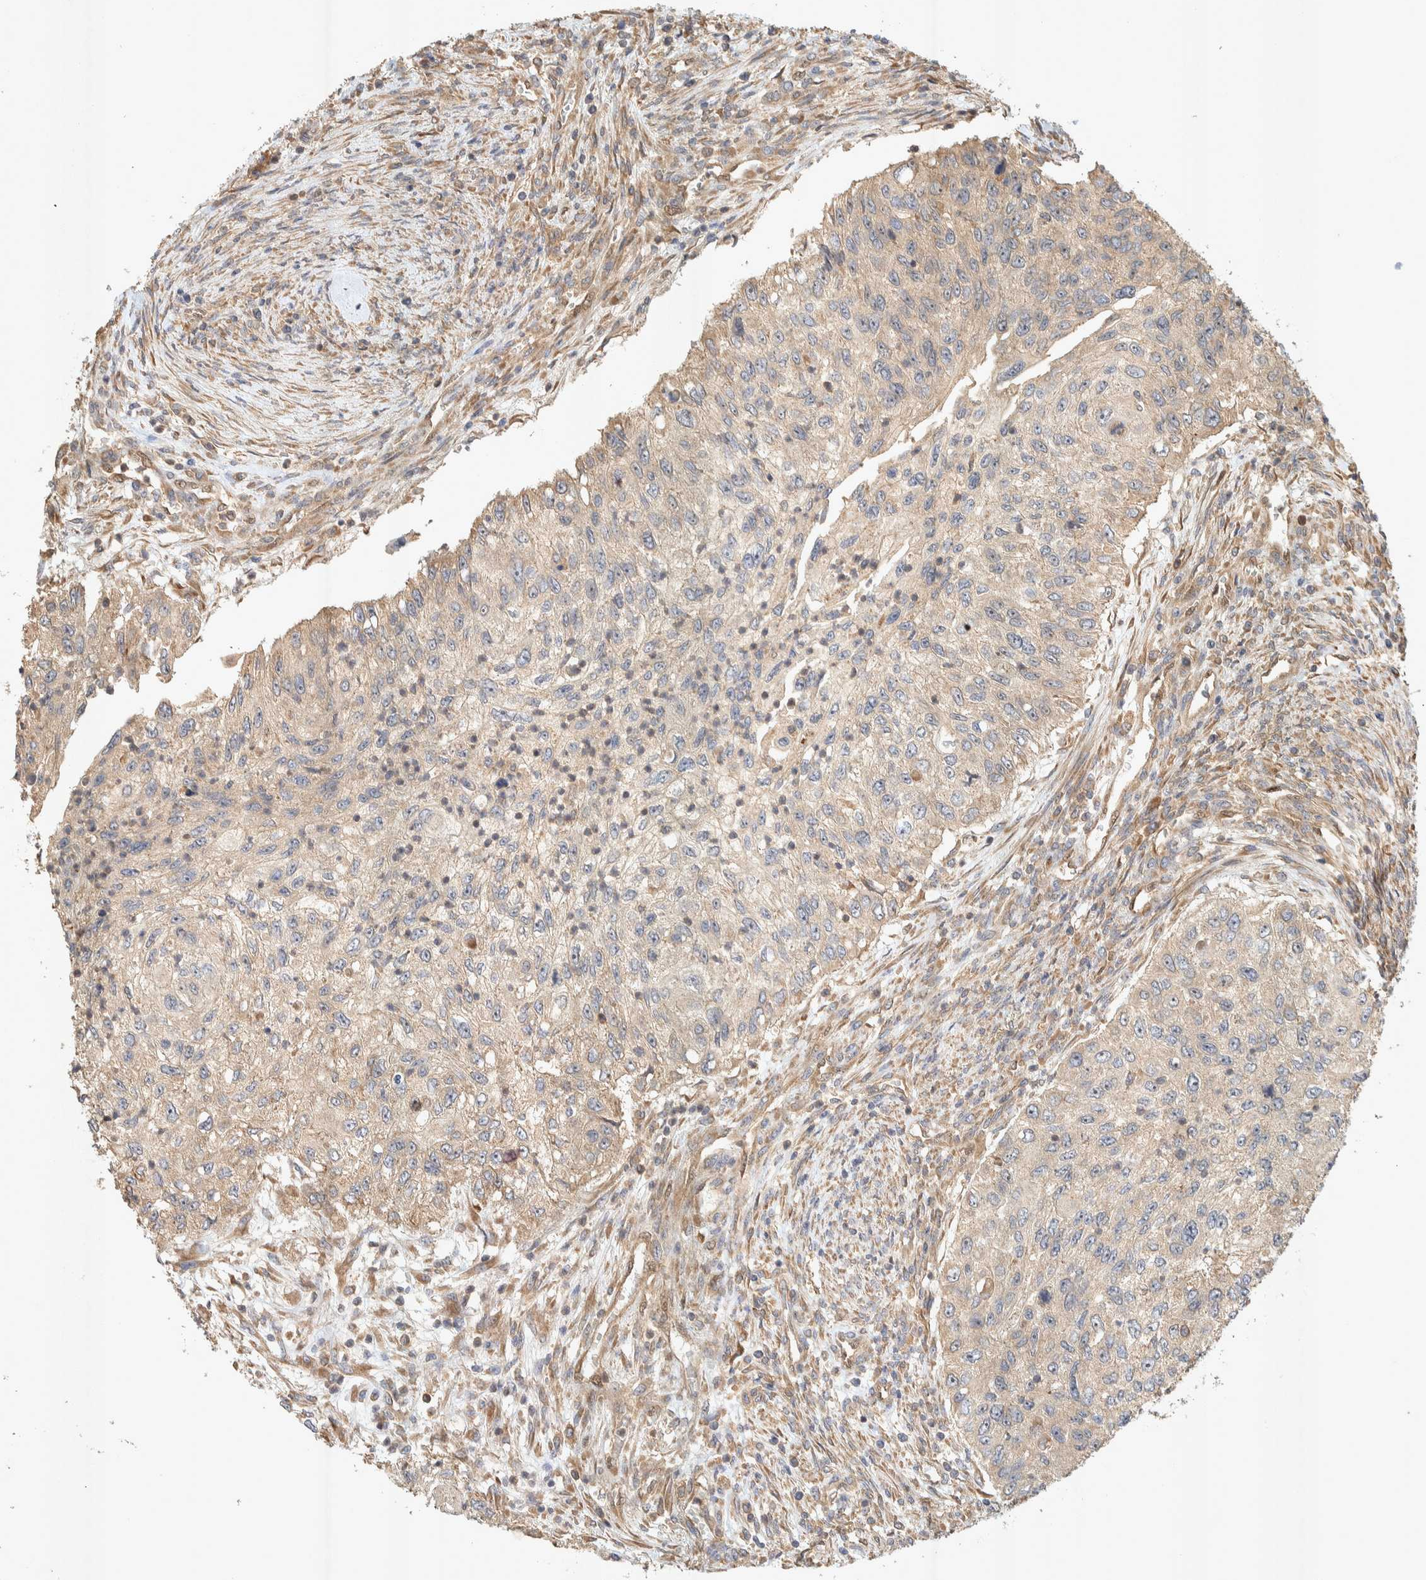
{"staining": {"intensity": "weak", "quantity": "25%-75%", "location": "cytoplasmic/membranous"}, "tissue": "urothelial cancer", "cell_type": "Tumor cells", "image_type": "cancer", "snomed": [{"axis": "morphology", "description": "Urothelial carcinoma, High grade"}, {"axis": "topography", "description": "Urinary bladder"}], "caption": "Urothelial carcinoma (high-grade) tissue exhibits weak cytoplasmic/membranous positivity in approximately 25%-75% of tumor cells, visualized by immunohistochemistry. The staining is performed using DAB brown chromogen to label protein expression. The nuclei are counter-stained blue using hematoxylin.", "gene": "PXK", "patient": {"sex": "female", "age": 60}}